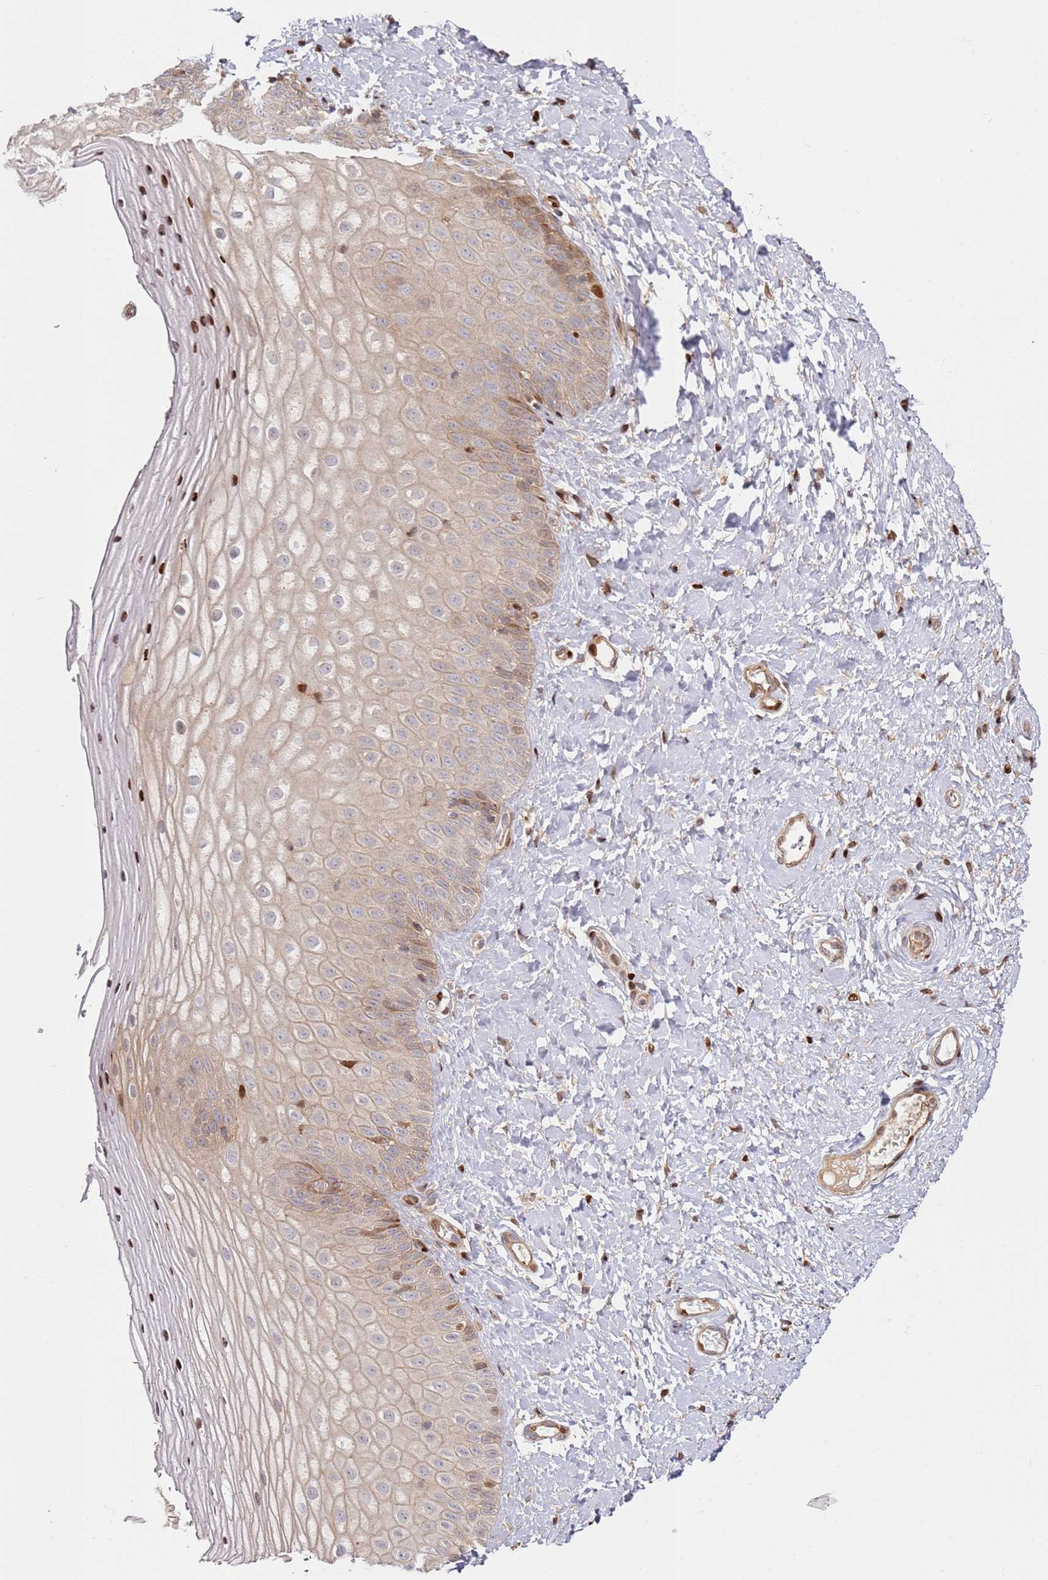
{"staining": {"intensity": "strong", "quantity": "<25%", "location": "nuclear"}, "tissue": "vagina", "cell_type": "Squamous epithelial cells", "image_type": "normal", "snomed": [{"axis": "morphology", "description": "Normal tissue, NOS"}, {"axis": "topography", "description": "Vagina"}], "caption": "IHC micrograph of unremarkable human vagina stained for a protein (brown), which shows medium levels of strong nuclear positivity in approximately <25% of squamous epithelial cells.", "gene": "TMEM233", "patient": {"sex": "female", "age": 65}}